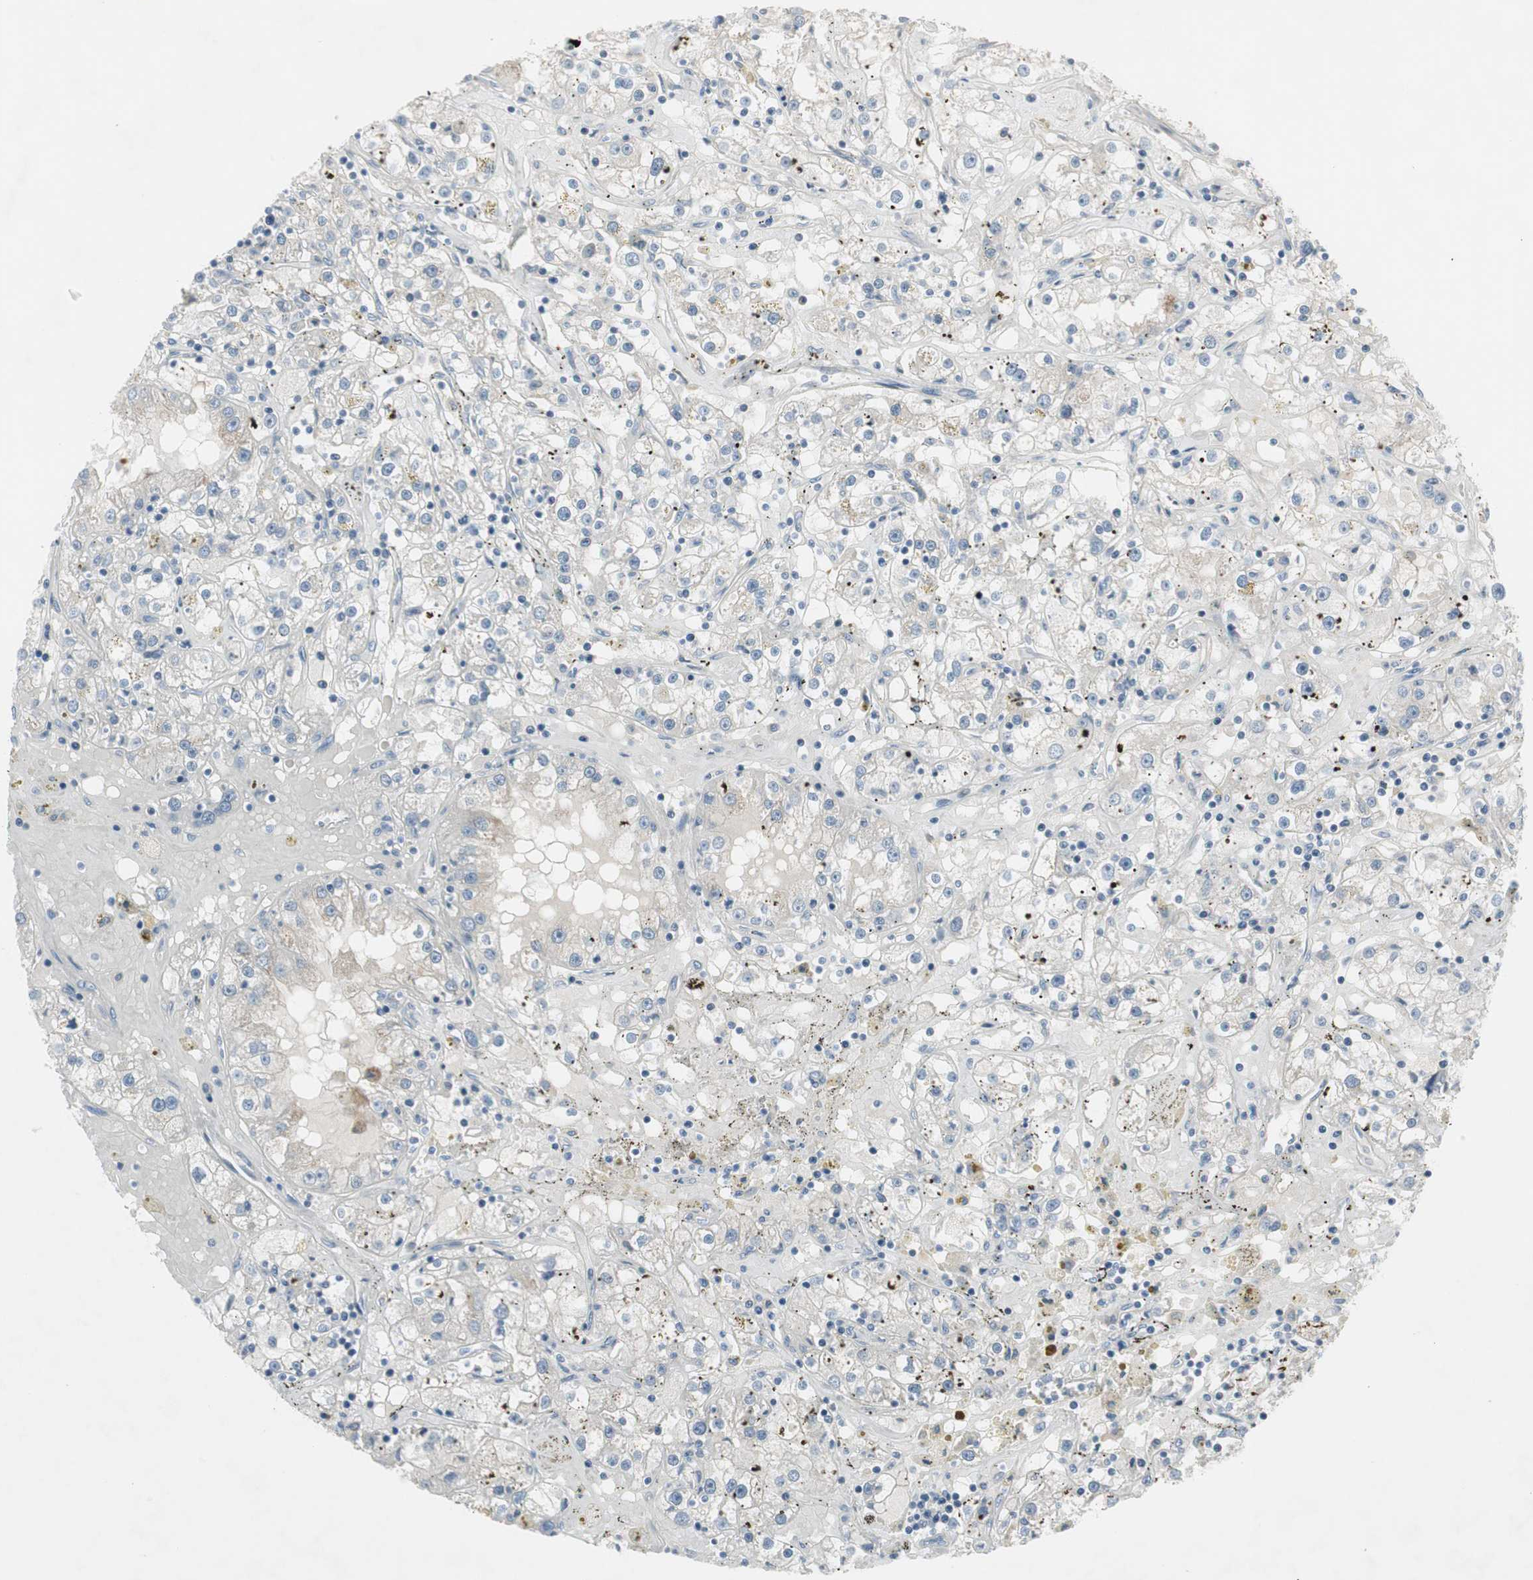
{"staining": {"intensity": "weak", "quantity": "<25%", "location": "cytoplasmic/membranous"}, "tissue": "renal cancer", "cell_type": "Tumor cells", "image_type": "cancer", "snomed": [{"axis": "morphology", "description": "Adenocarcinoma, NOS"}, {"axis": "topography", "description": "Kidney"}], "caption": "Tumor cells show no significant positivity in adenocarcinoma (renal).", "gene": "MAPRE3", "patient": {"sex": "male", "age": 56}}